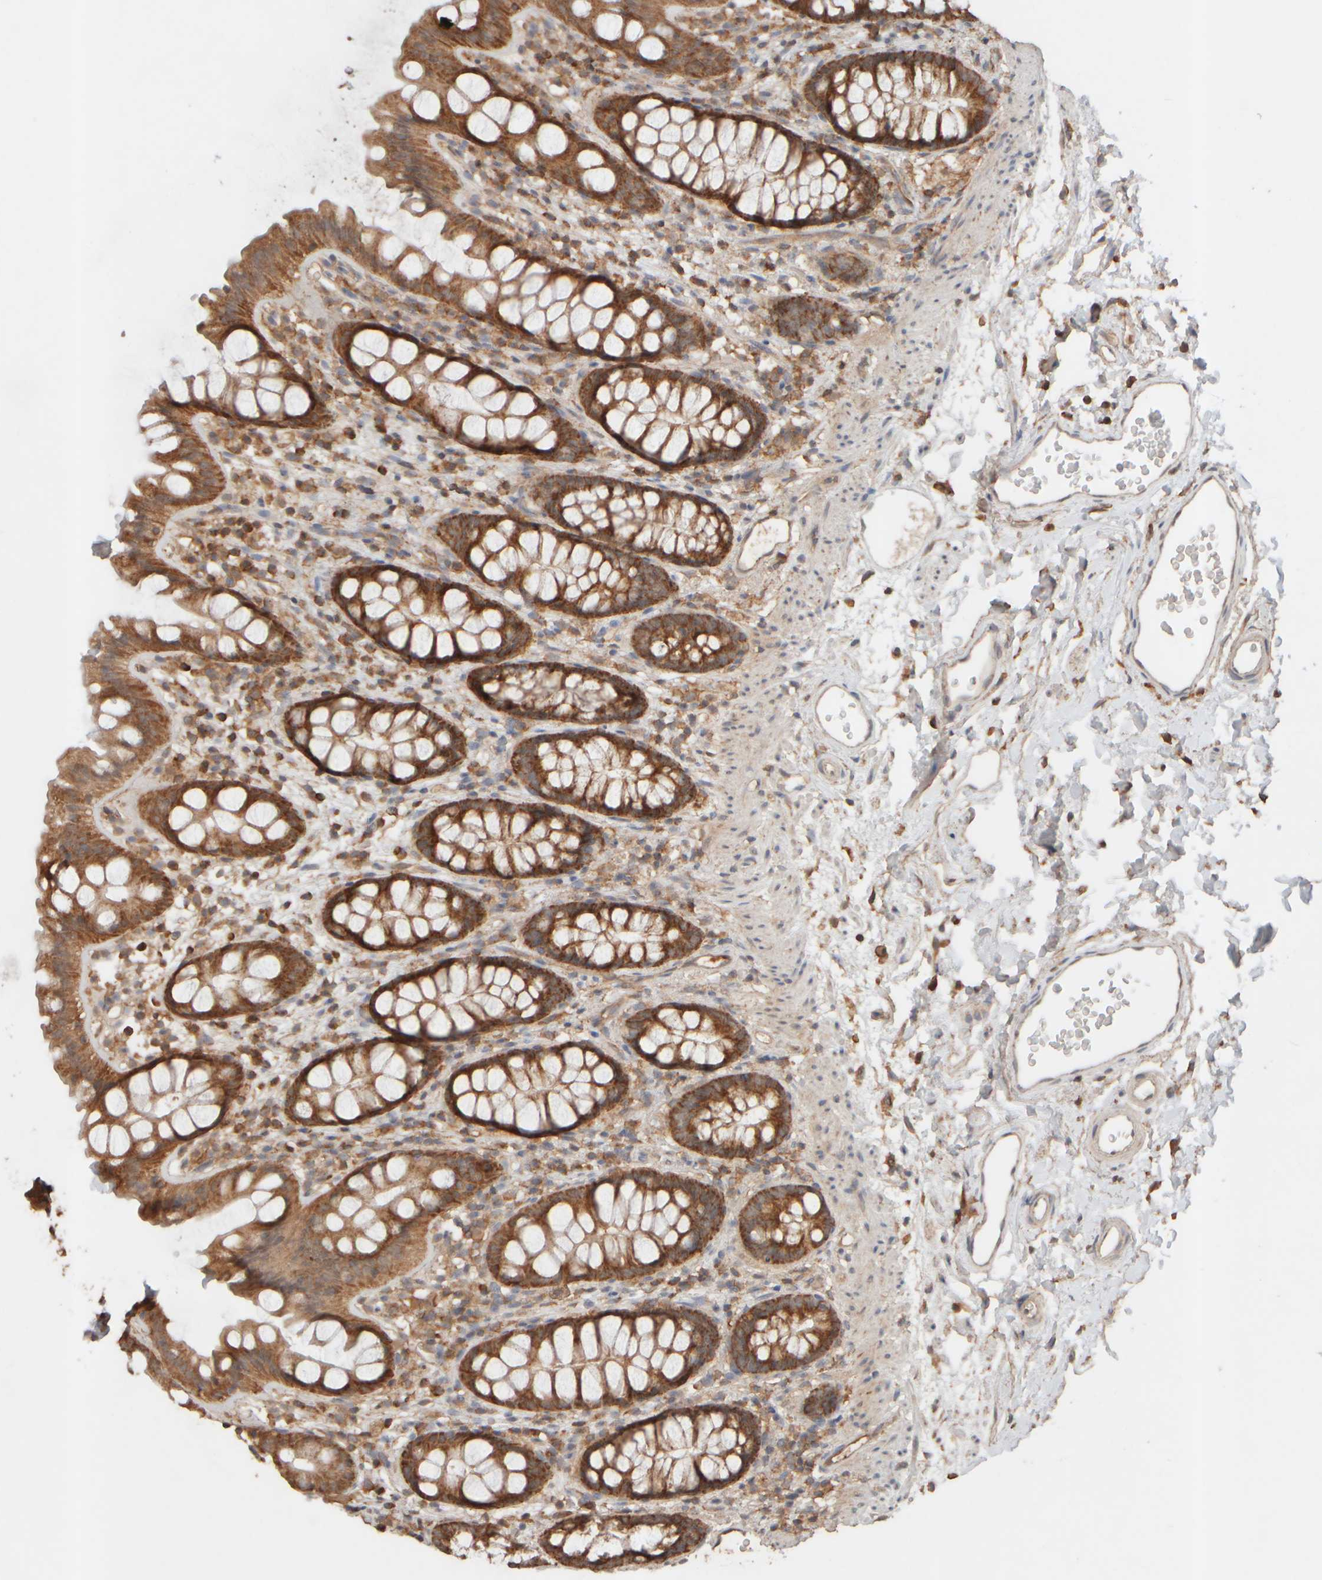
{"staining": {"intensity": "strong", "quantity": "25%-75%", "location": "cytoplasmic/membranous"}, "tissue": "rectum", "cell_type": "Glandular cells", "image_type": "normal", "snomed": [{"axis": "morphology", "description": "Normal tissue, NOS"}, {"axis": "topography", "description": "Rectum"}], "caption": "Glandular cells exhibit strong cytoplasmic/membranous expression in approximately 25%-75% of cells in normal rectum. (brown staining indicates protein expression, while blue staining denotes nuclei).", "gene": "EIF2B3", "patient": {"sex": "female", "age": 65}}